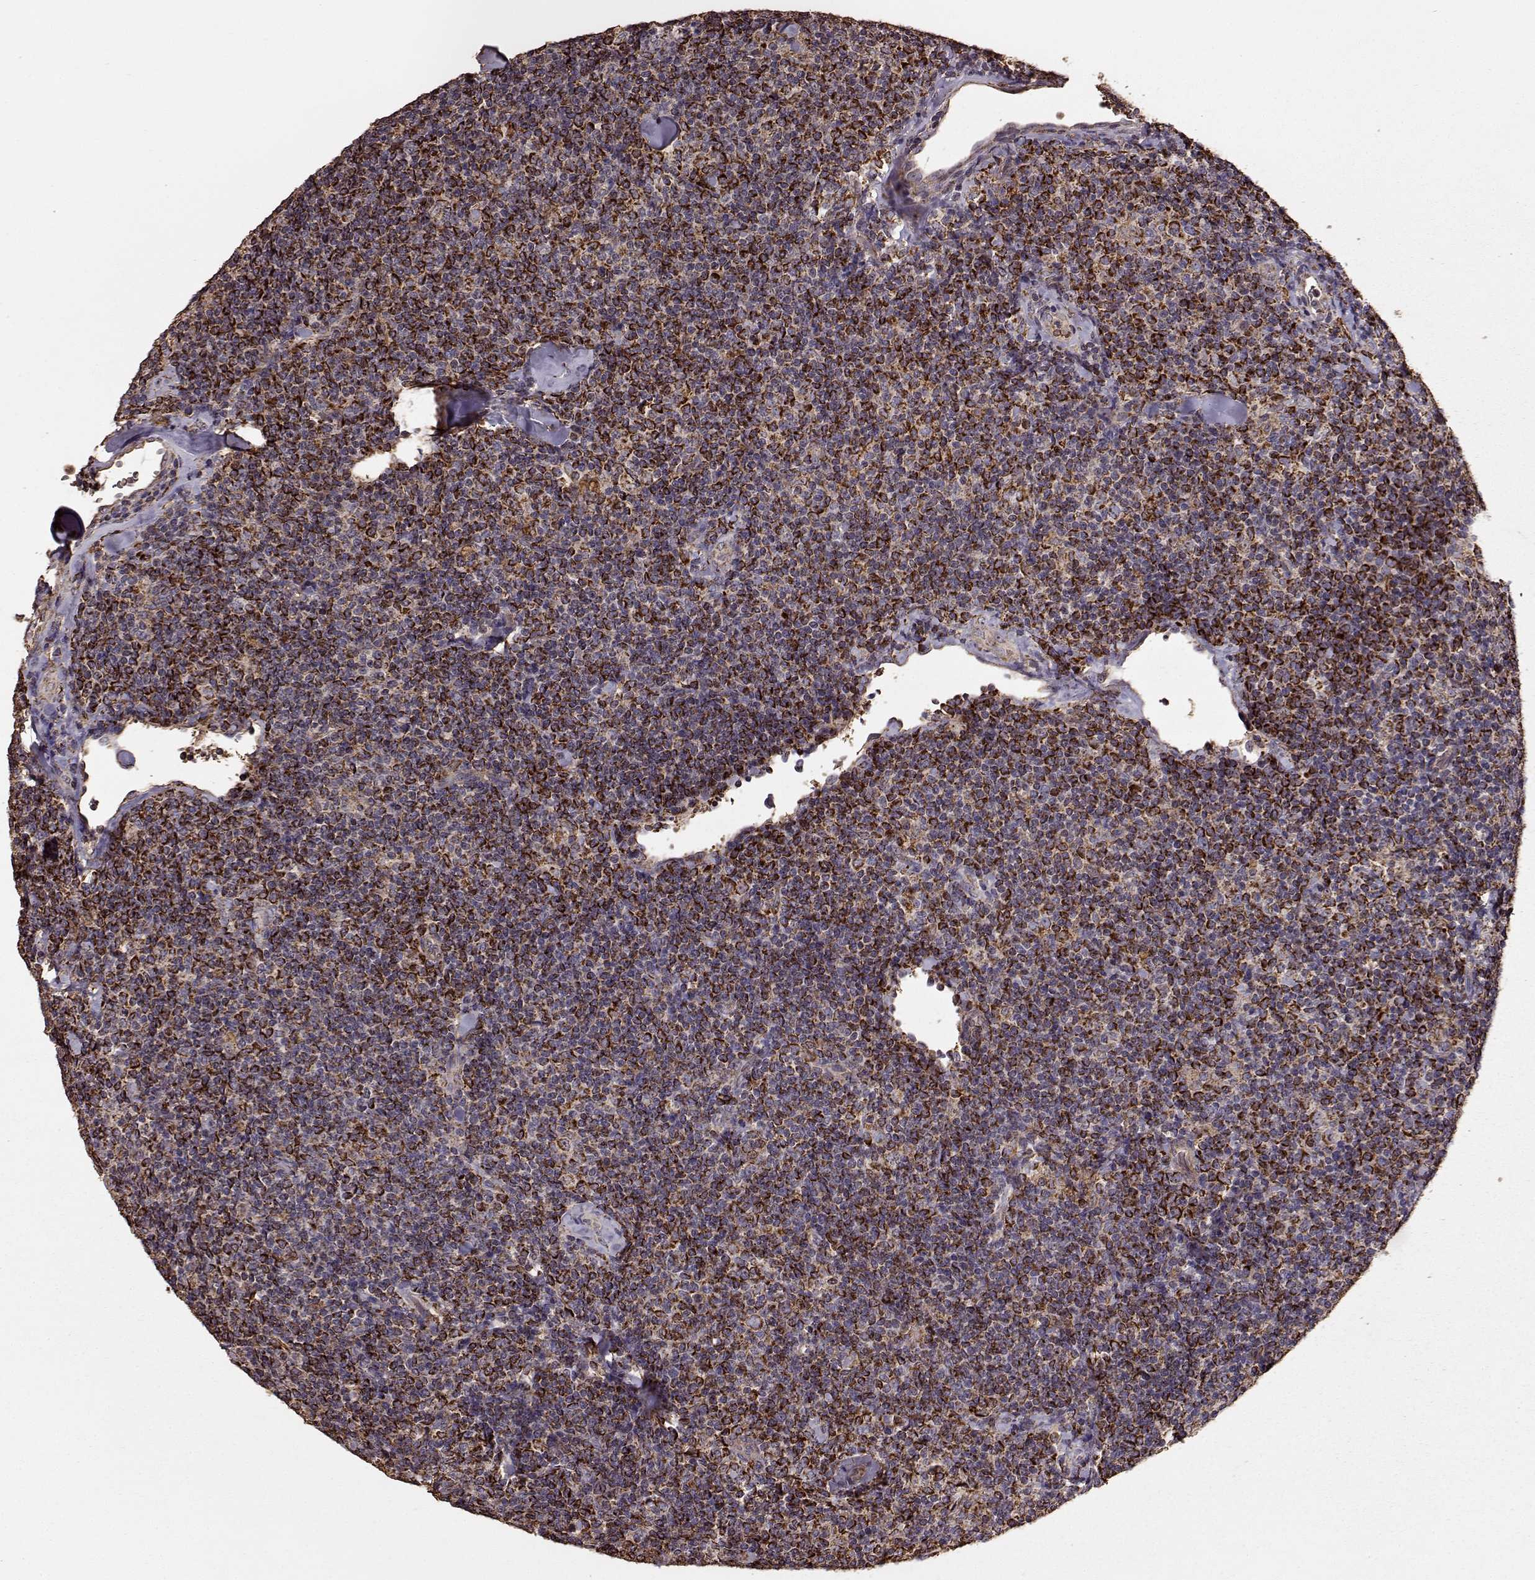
{"staining": {"intensity": "strong", "quantity": ">75%", "location": "cytoplasmic/membranous"}, "tissue": "lymphoma", "cell_type": "Tumor cells", "image_type": "cancer", "snomed": [{"axis": "morphology", "description": "Malignant lymphoma, non-Hodgkin's type, Low grade"}, {"axis": "topography", "description": "Lymph node"}], "caption": "A histopathology image of lymphoma stained for a protein exhibits strong cytoplasmic/membranous brown staining in tumor cells.", "gene": "PTGES2", "patient": {"sex": "female", "age": 56}}